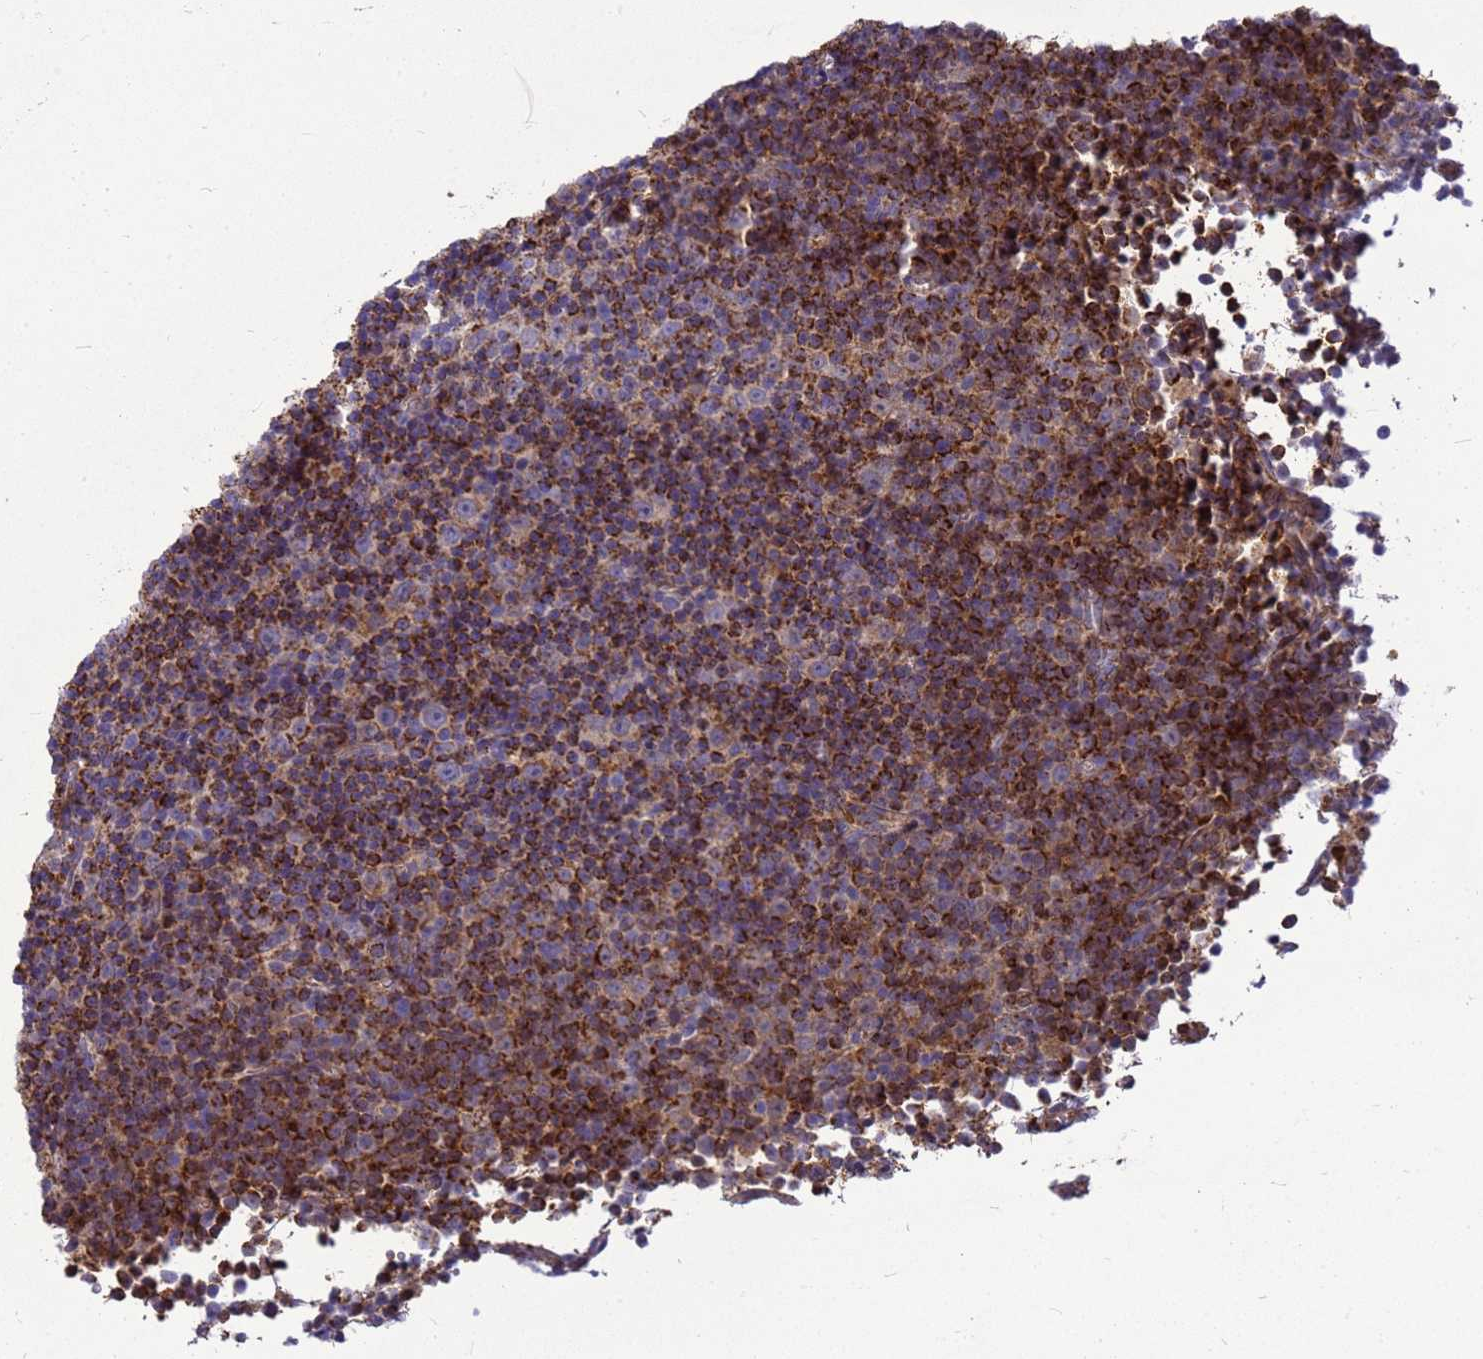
{"staining": {"intensity": "moderate", "quantity": "25%-75%", "location": "cytoplasmic/membranous"}, "tissue": "lymphoma", "cell_type": "Tumor cells", "image_type": "cancer", "snomed": [{"axis": "morphology", "description": "Malignant lymphoma, non-Hodgkin's type, Low grade"}, {"axis": "topography", "description": "Lymph node"}], "caption": "Protein positivity by immunohistochemistry (IHC) reveals moderate cytoplasmic/membranous positivity in about 25%-75% of tumor cells in lymphoma. (Brightfield microscopy of DAB IHC at high magnification).", "gene": "CMC4", "patient": {"sex": "female", "age": 67}}